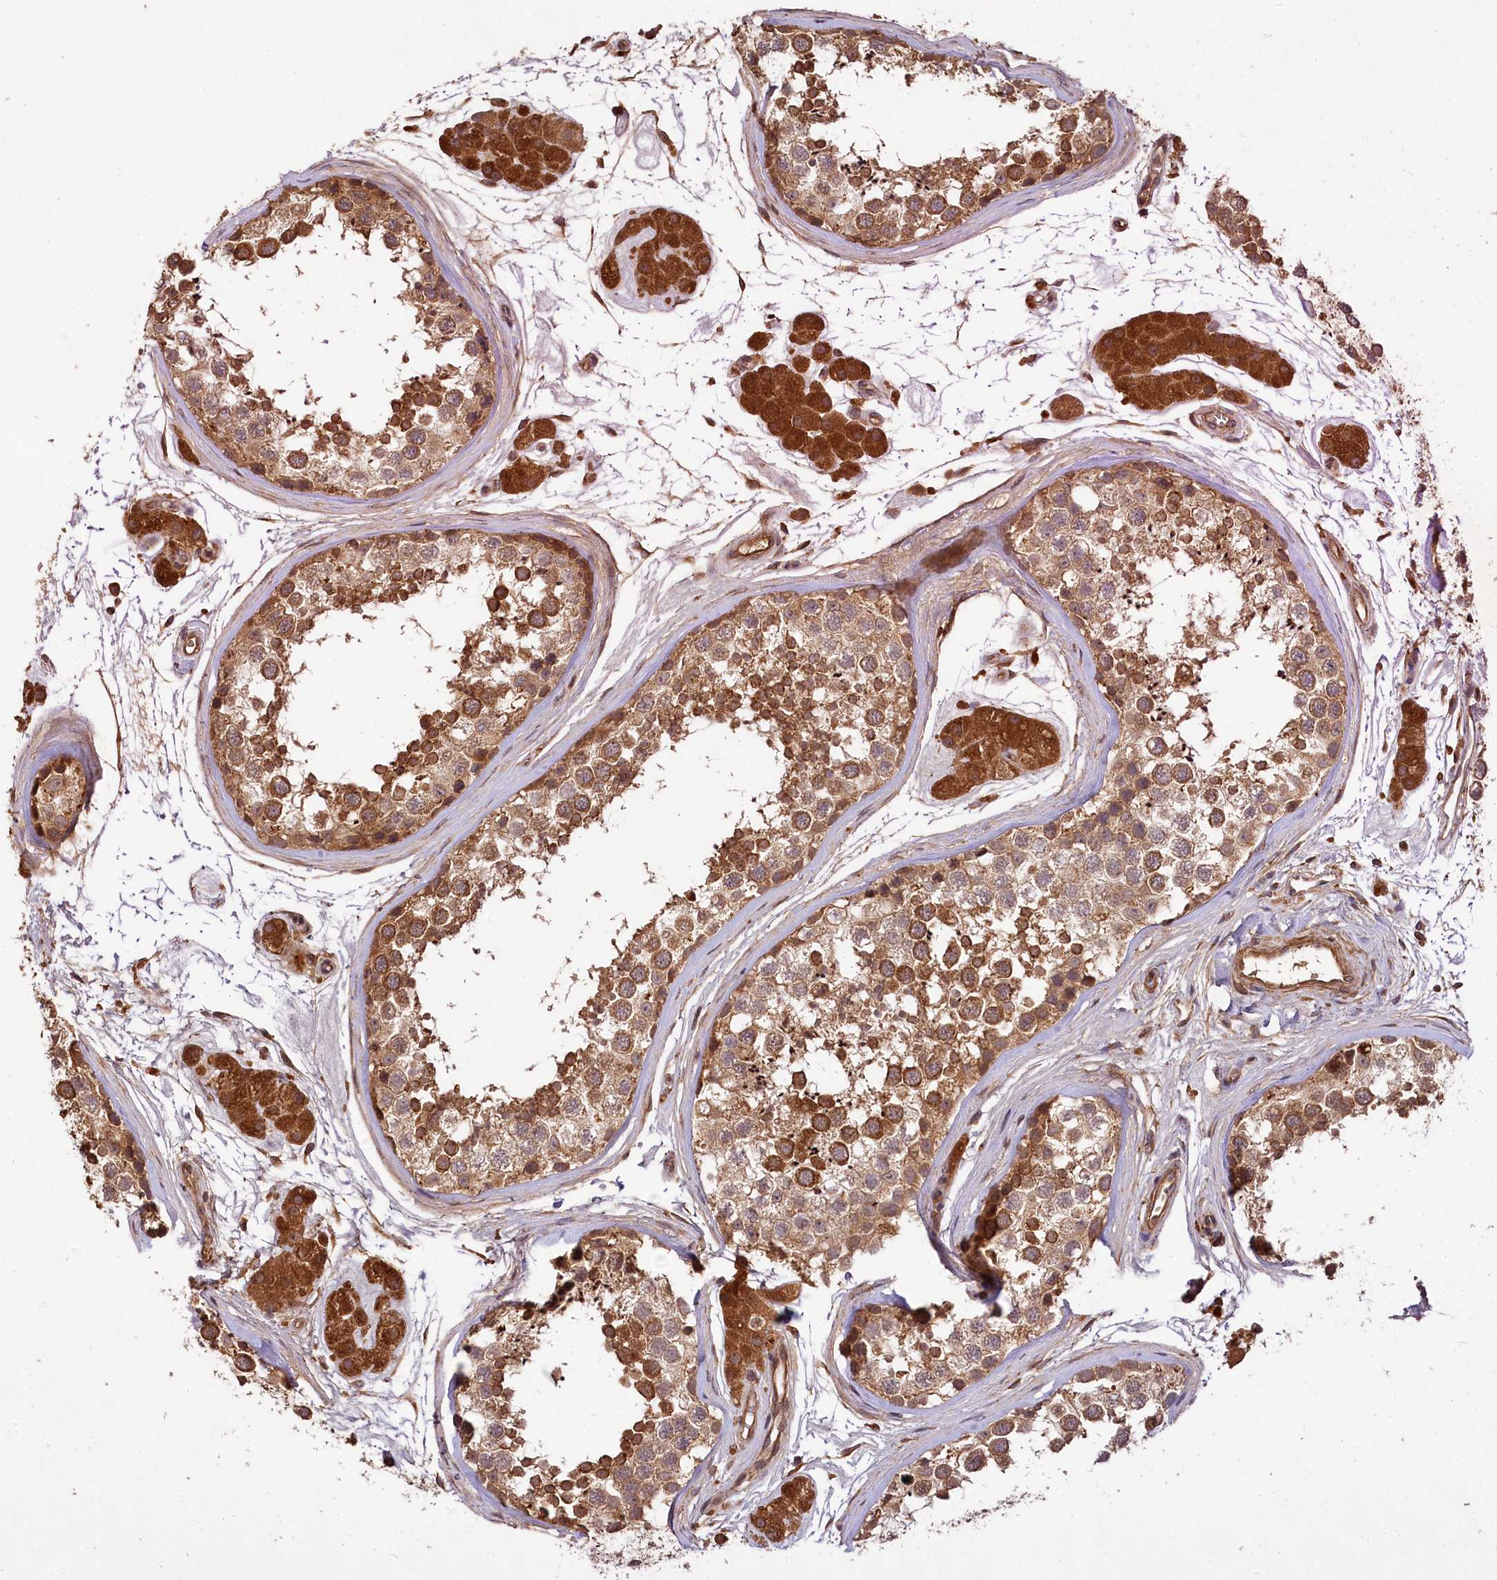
{"staining": {"intensity": "moderate", "quantity": ">75%", "location": "cytoplasmic/membranous"}, "tissue": "testis", "cell_type": "Cells in seminiferous ducts", "image_type": "normal", "snomed": [{"axis": "morphology", "description": "Normal tissue, NOS"}, {"axis": "topography", "description": "Testis"}], "caption": "High-magnification brightfield microscopy of normal testis stained with DAB (brown) and counterstained with hematoxylin (blue). cells in seminiferous ducts exhibit moderate cytoplasmic/membranous positivity is appreciated in about>75% of cells. (brown staining indicates protein expression, while blue staining denotes nuclei).", "gene": "MCF2L2", "patient": {"sex": "male", "age": 56}}